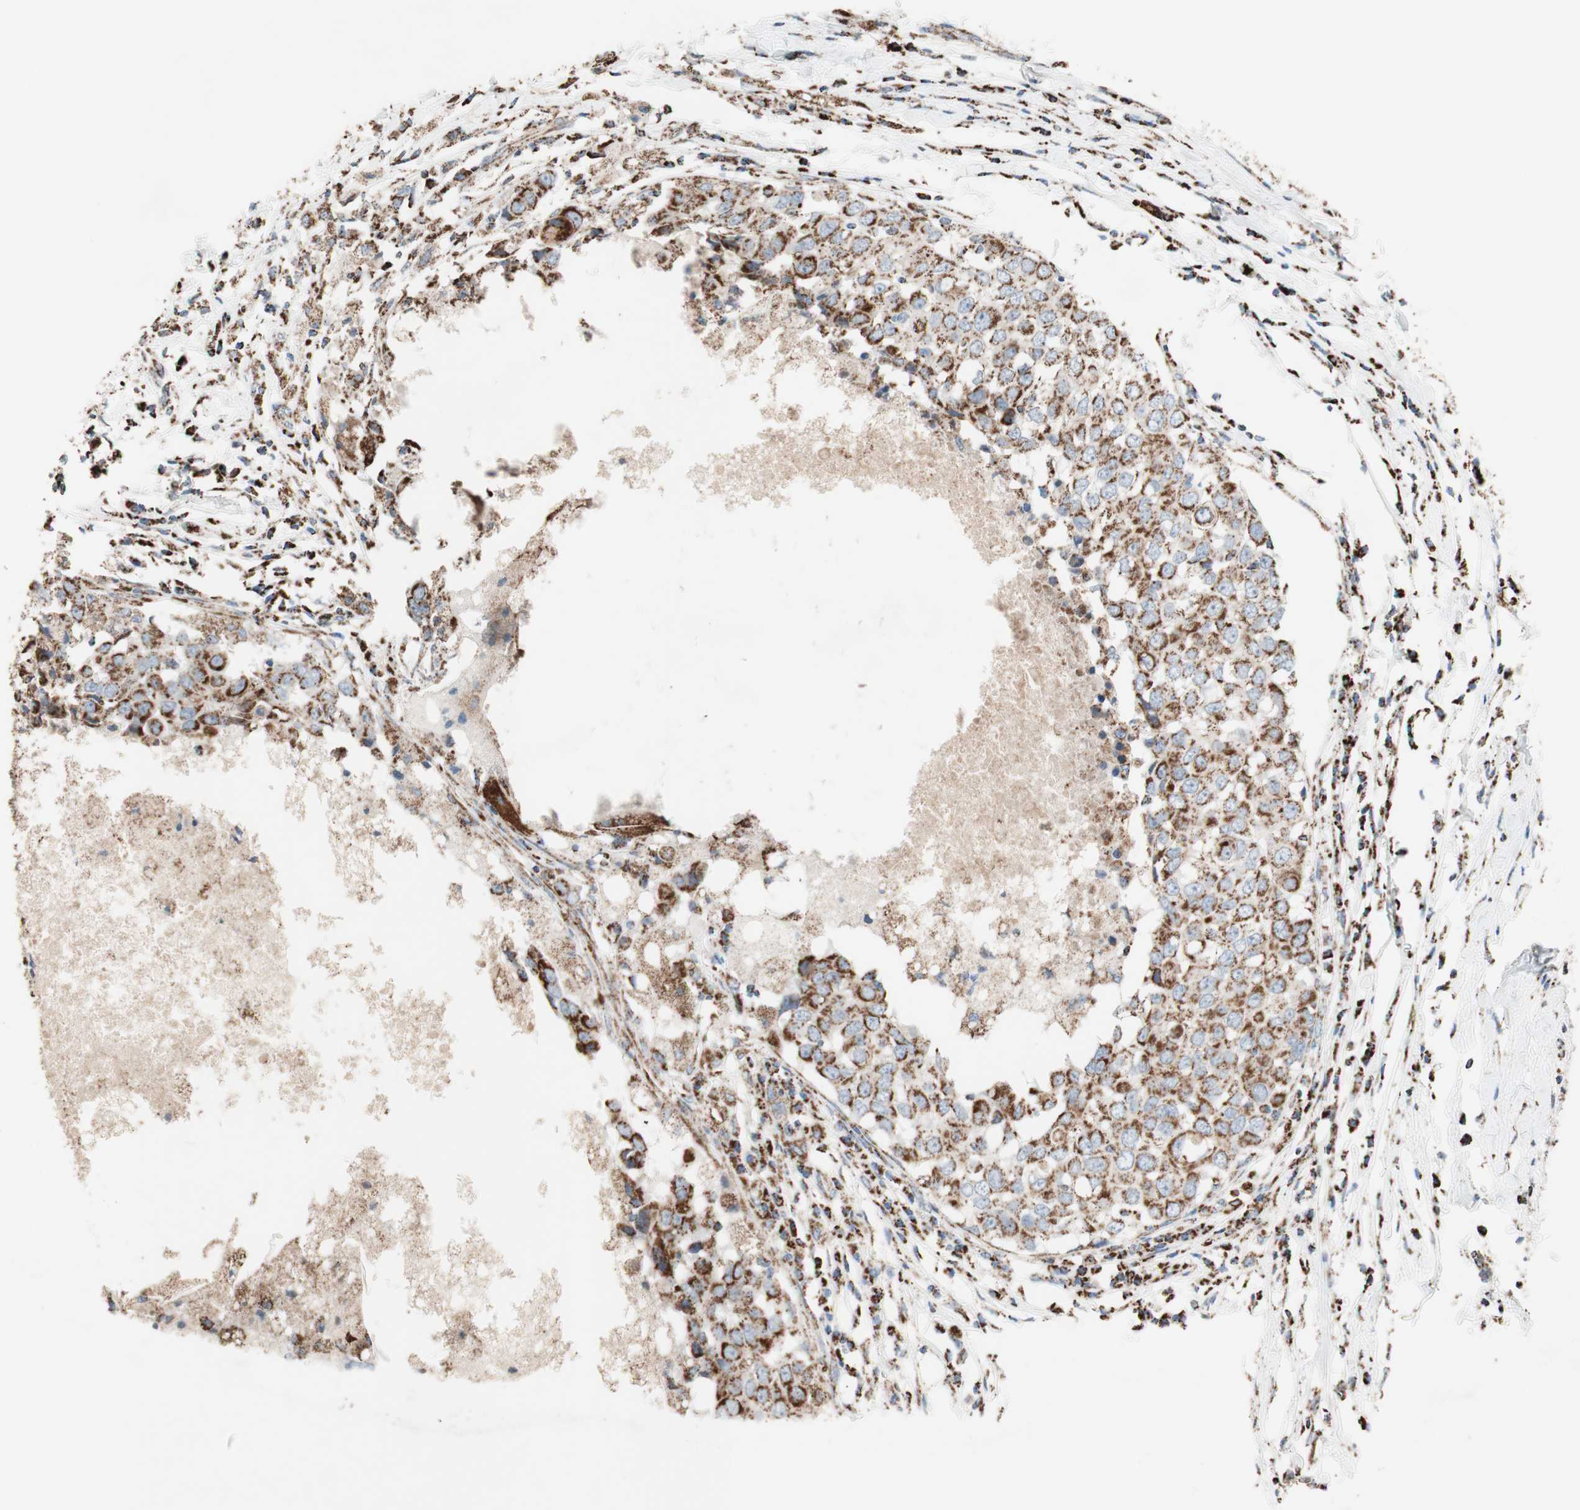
{"staining": {"intensity": "strong", "quantity": ">75%", "location": "cytoplasmic/membranous"}, "tissue": "breast cancer", "cell_type": "Tumor cells", "image_type": "cancer", "snomed": [{"axis": "morphology", "description": "Duct carcinoma"}, {"axis": "topography", "description": "Breast"}], "caption": "Strong cytoplasmic/membranous staining for a protein is seen in approximately >75% of tumor cells of breast cancer (infiltrating ductal carcinoma) using IHC.", "gene": "PCSK4", "patient": {"sex": "female", "age": 27}}